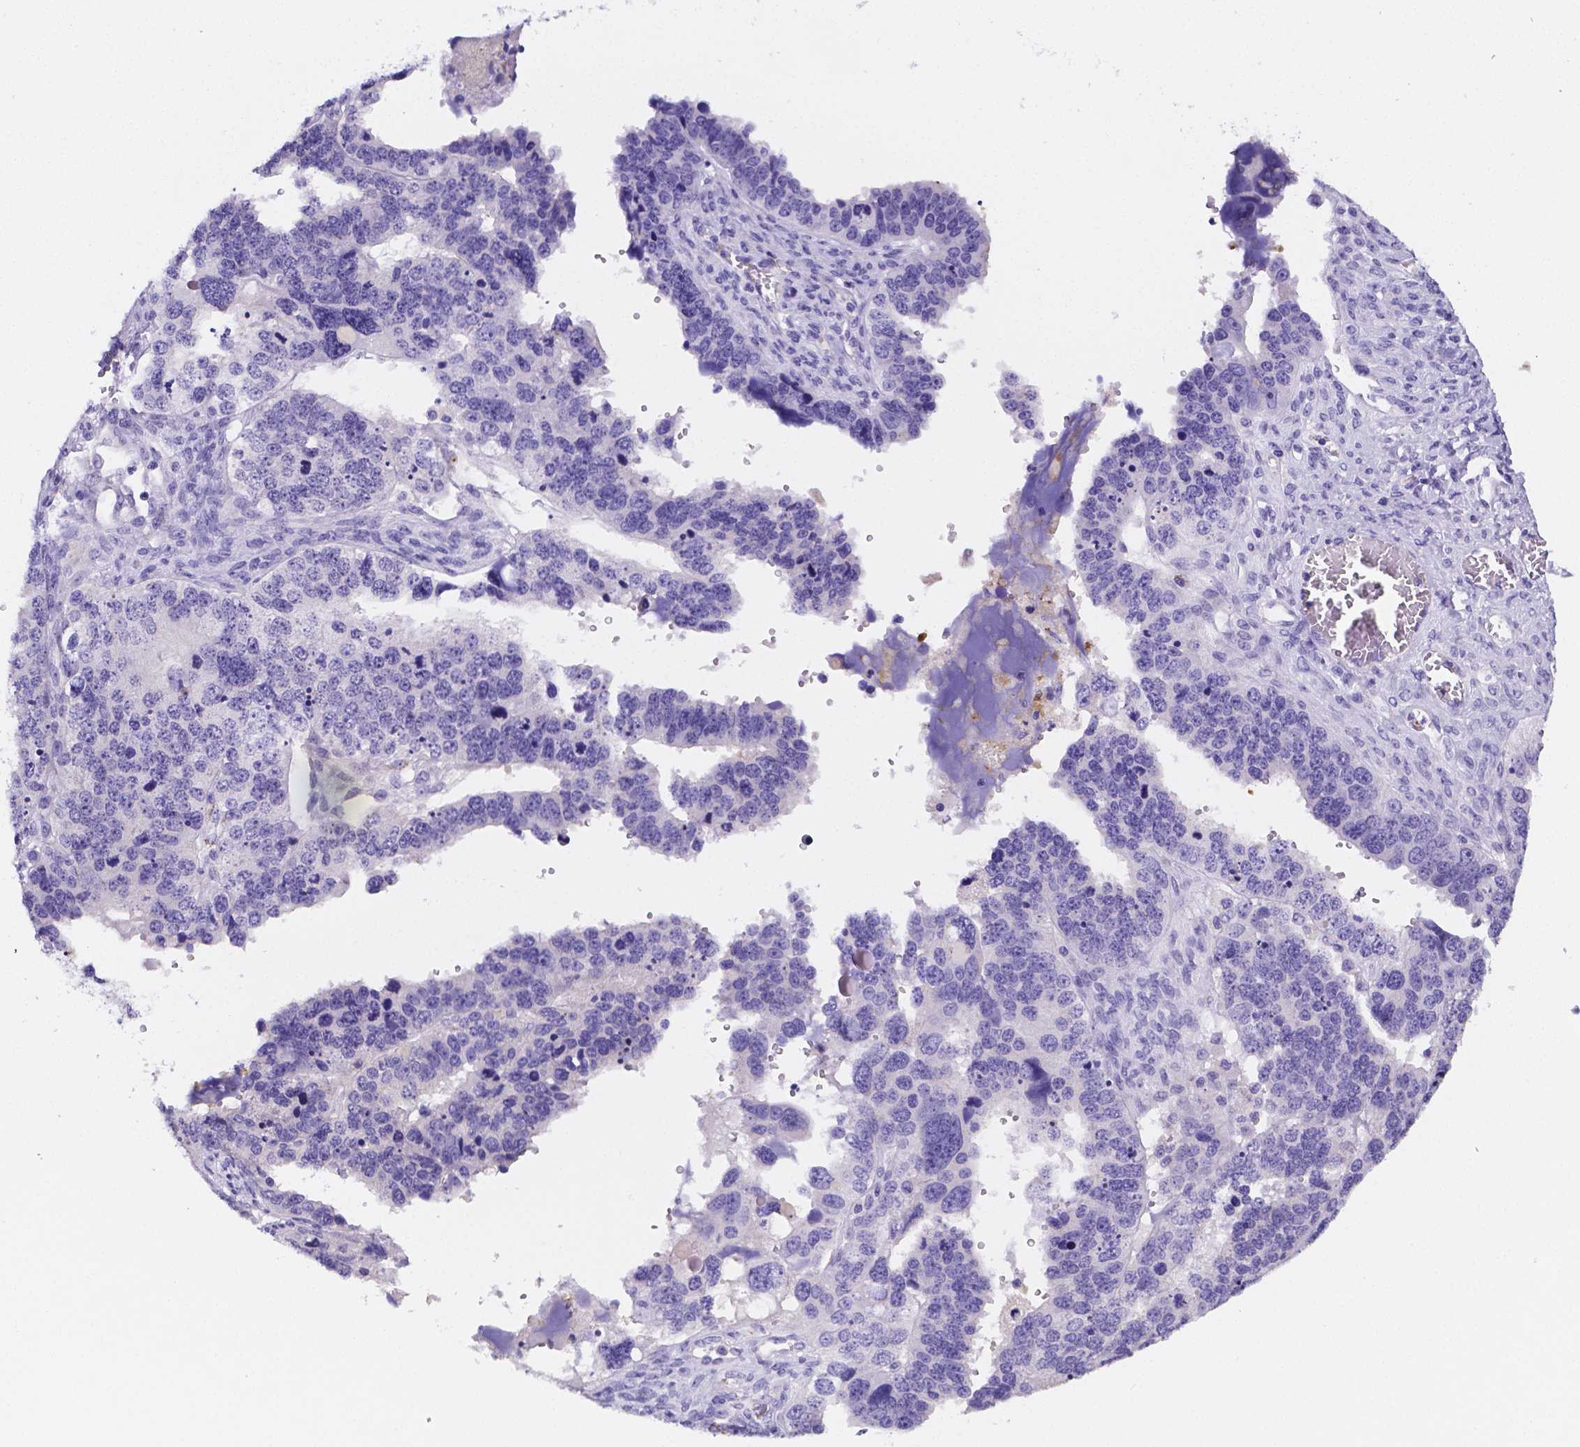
{"staining": {"intensity": "negative", "quantity": "none", "location": "none"}, "tissue": "ovarian cancer", "cell_type": "Tumor cells", "image_type": "cancer", "snomed": [{"axis": "morphology", "description": "Cystadenocarcinoma, serous, NOS"}, {"axis": "topography", "description": "Ovary"}], "caption": "This histopathology image is of ovarian serous cystadenocarcinoma stained with IHC to label a protein in brown with the nuclei are counter-stained blue. There is no positivity in tumor cells.", "gene": "NRGN", "patient": {"sex": "female", "age": 76}}